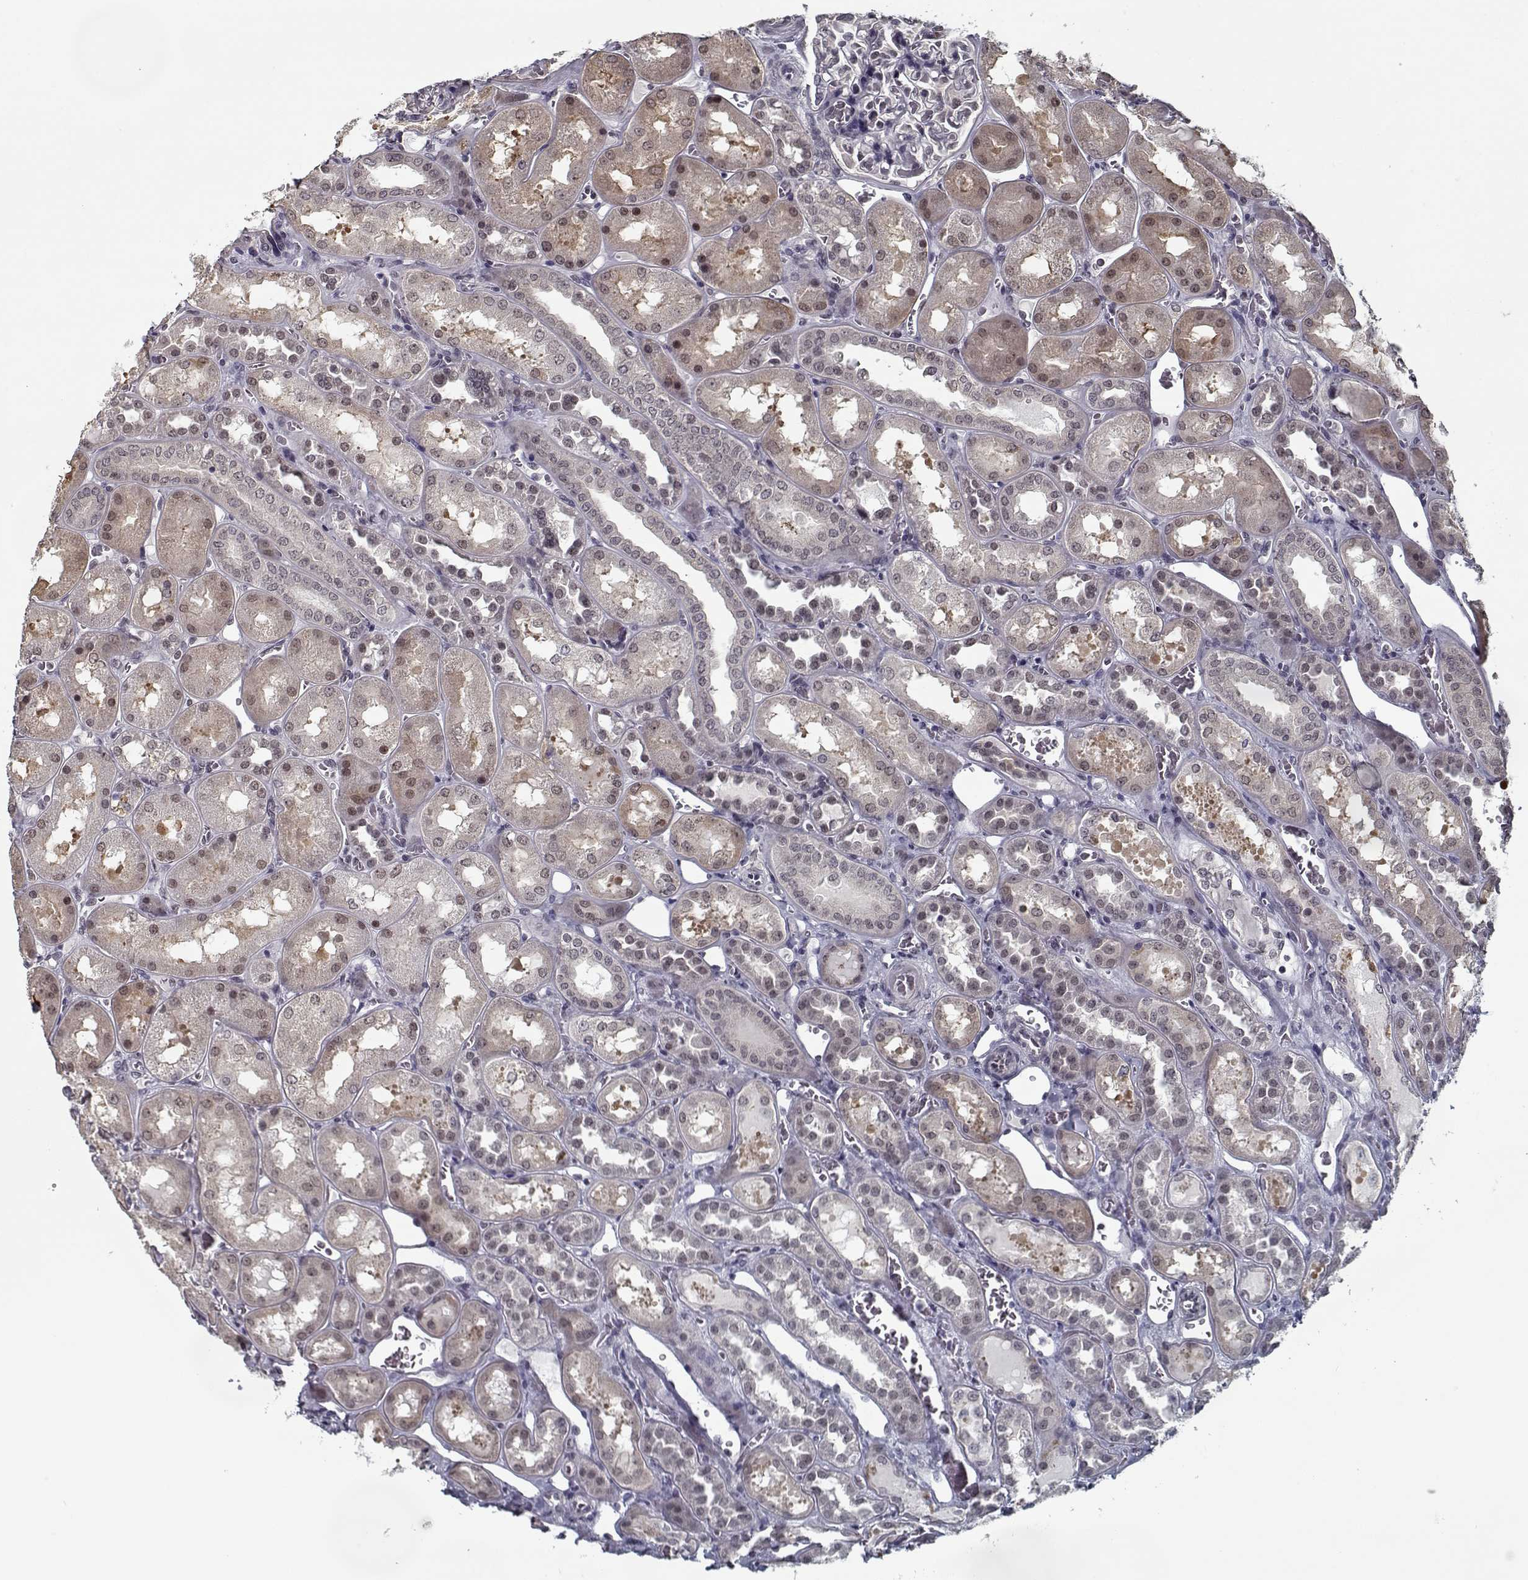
{"staining": {"intensity": "negative", "quantity": "none", "location": "none"}, "tissue": "kidney", "cell_type": "Cells in glomeruli", "image_type": "normal", "snomed": [{"axis": "morphology", "description": "Normal tissue, NOS"}, {"axis": "topography", "description": "Kidney"}], "caption": "This is a micrograph of immunohistochemistry (IHC) staining of benign kidney, which shows no positivity in cells in glomeruli.", "gene": "TESPA1", "patient": {"sex": "male", "age": 73}}